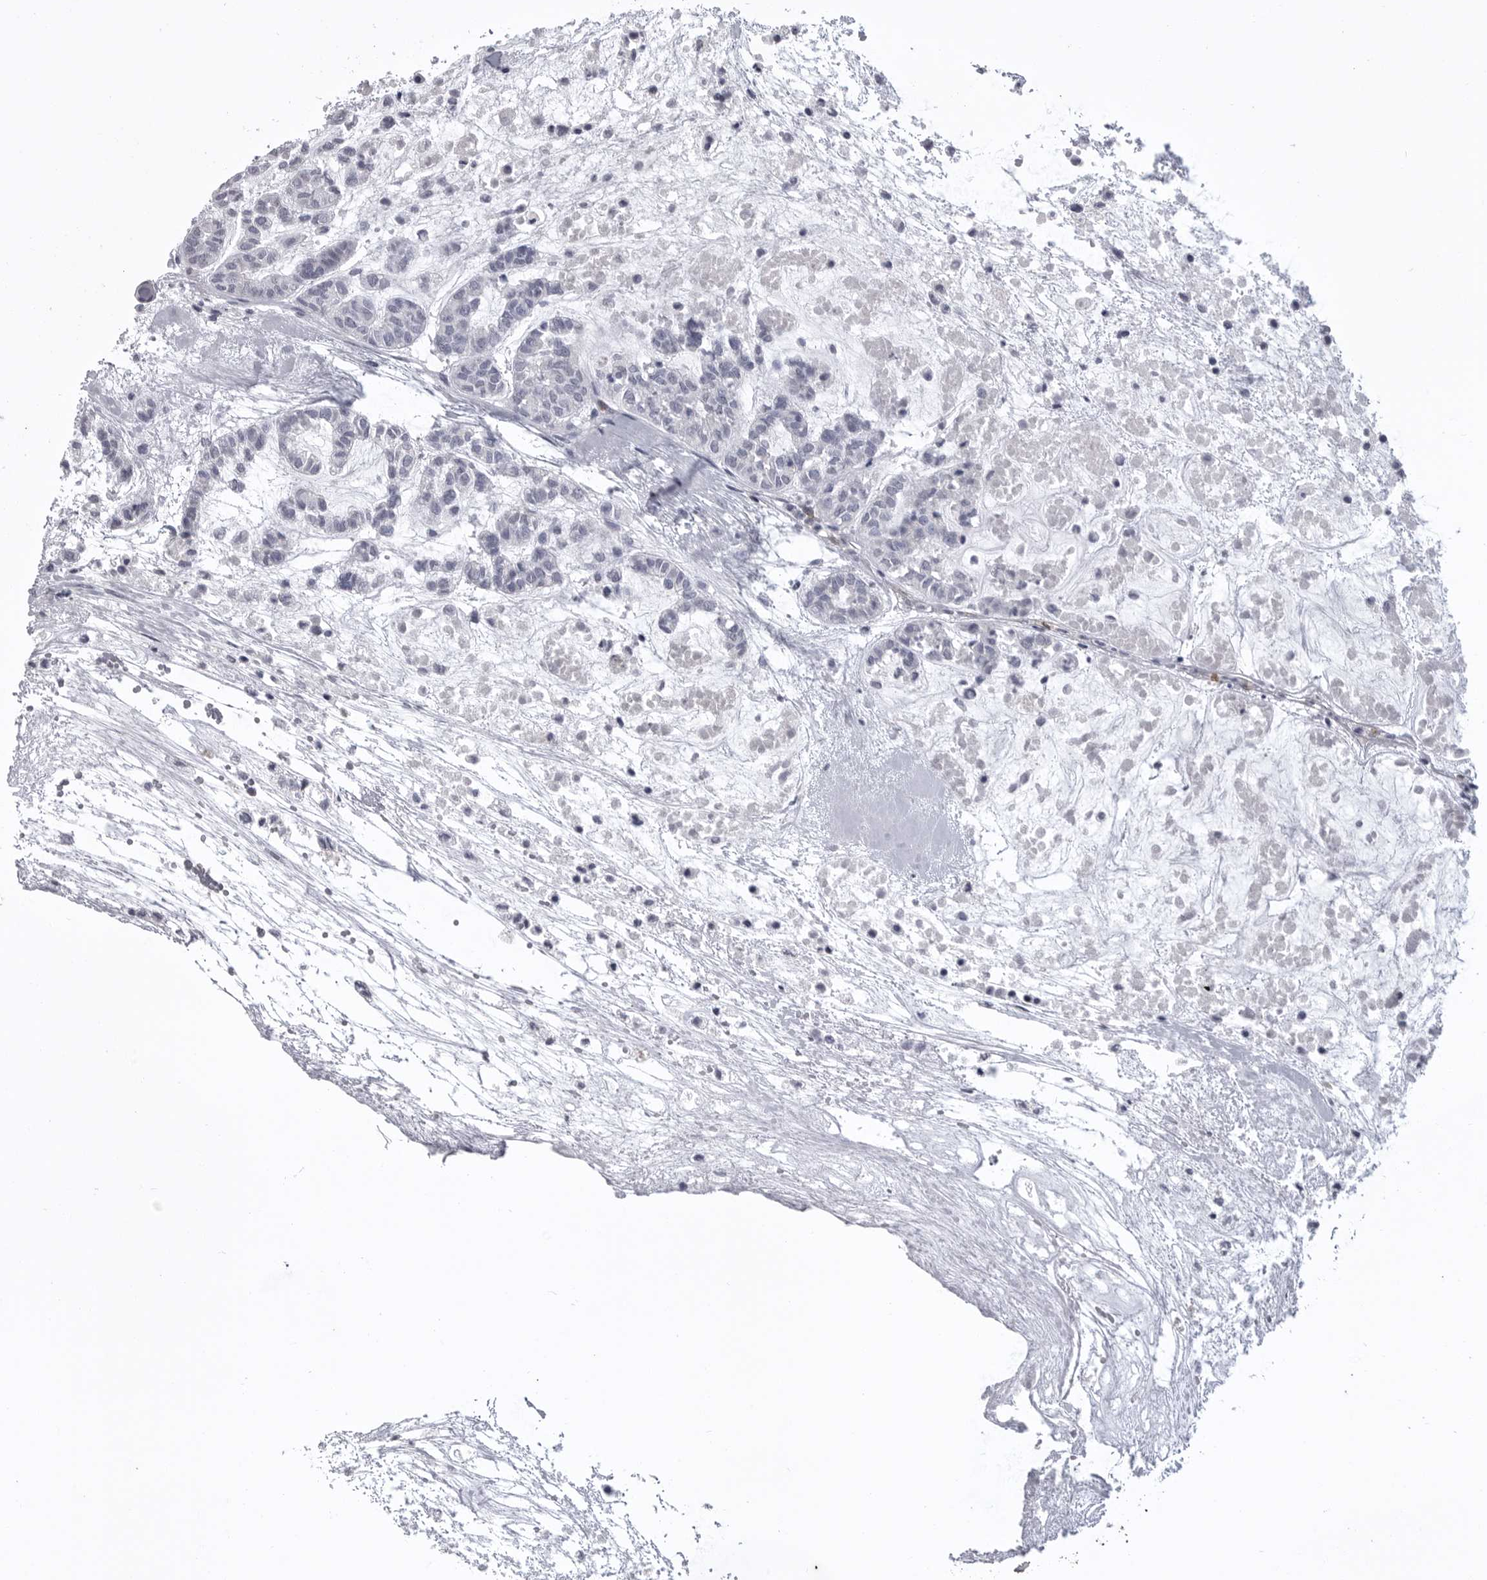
{"staining": {"intensity": "negative", "quantity": "none", "location": "none"}, "tissue": "head and neck cancer", "cell_type": "Tumor cells", "image_type": "cancer", "snomed": [{"axis": "morphology", "description": "Adenocarcinoma, NOS"}, {"axis": "morphology", "description": "Adenoma, NOS"}, {"axis": "topography", "description": "Head-Neck"}], "caption": "A micrograph of human head and neck adenoma is negative for staining in tumor cells.", "gene": "ITGAL", "patient": {"sex": "female", "age": 55}}